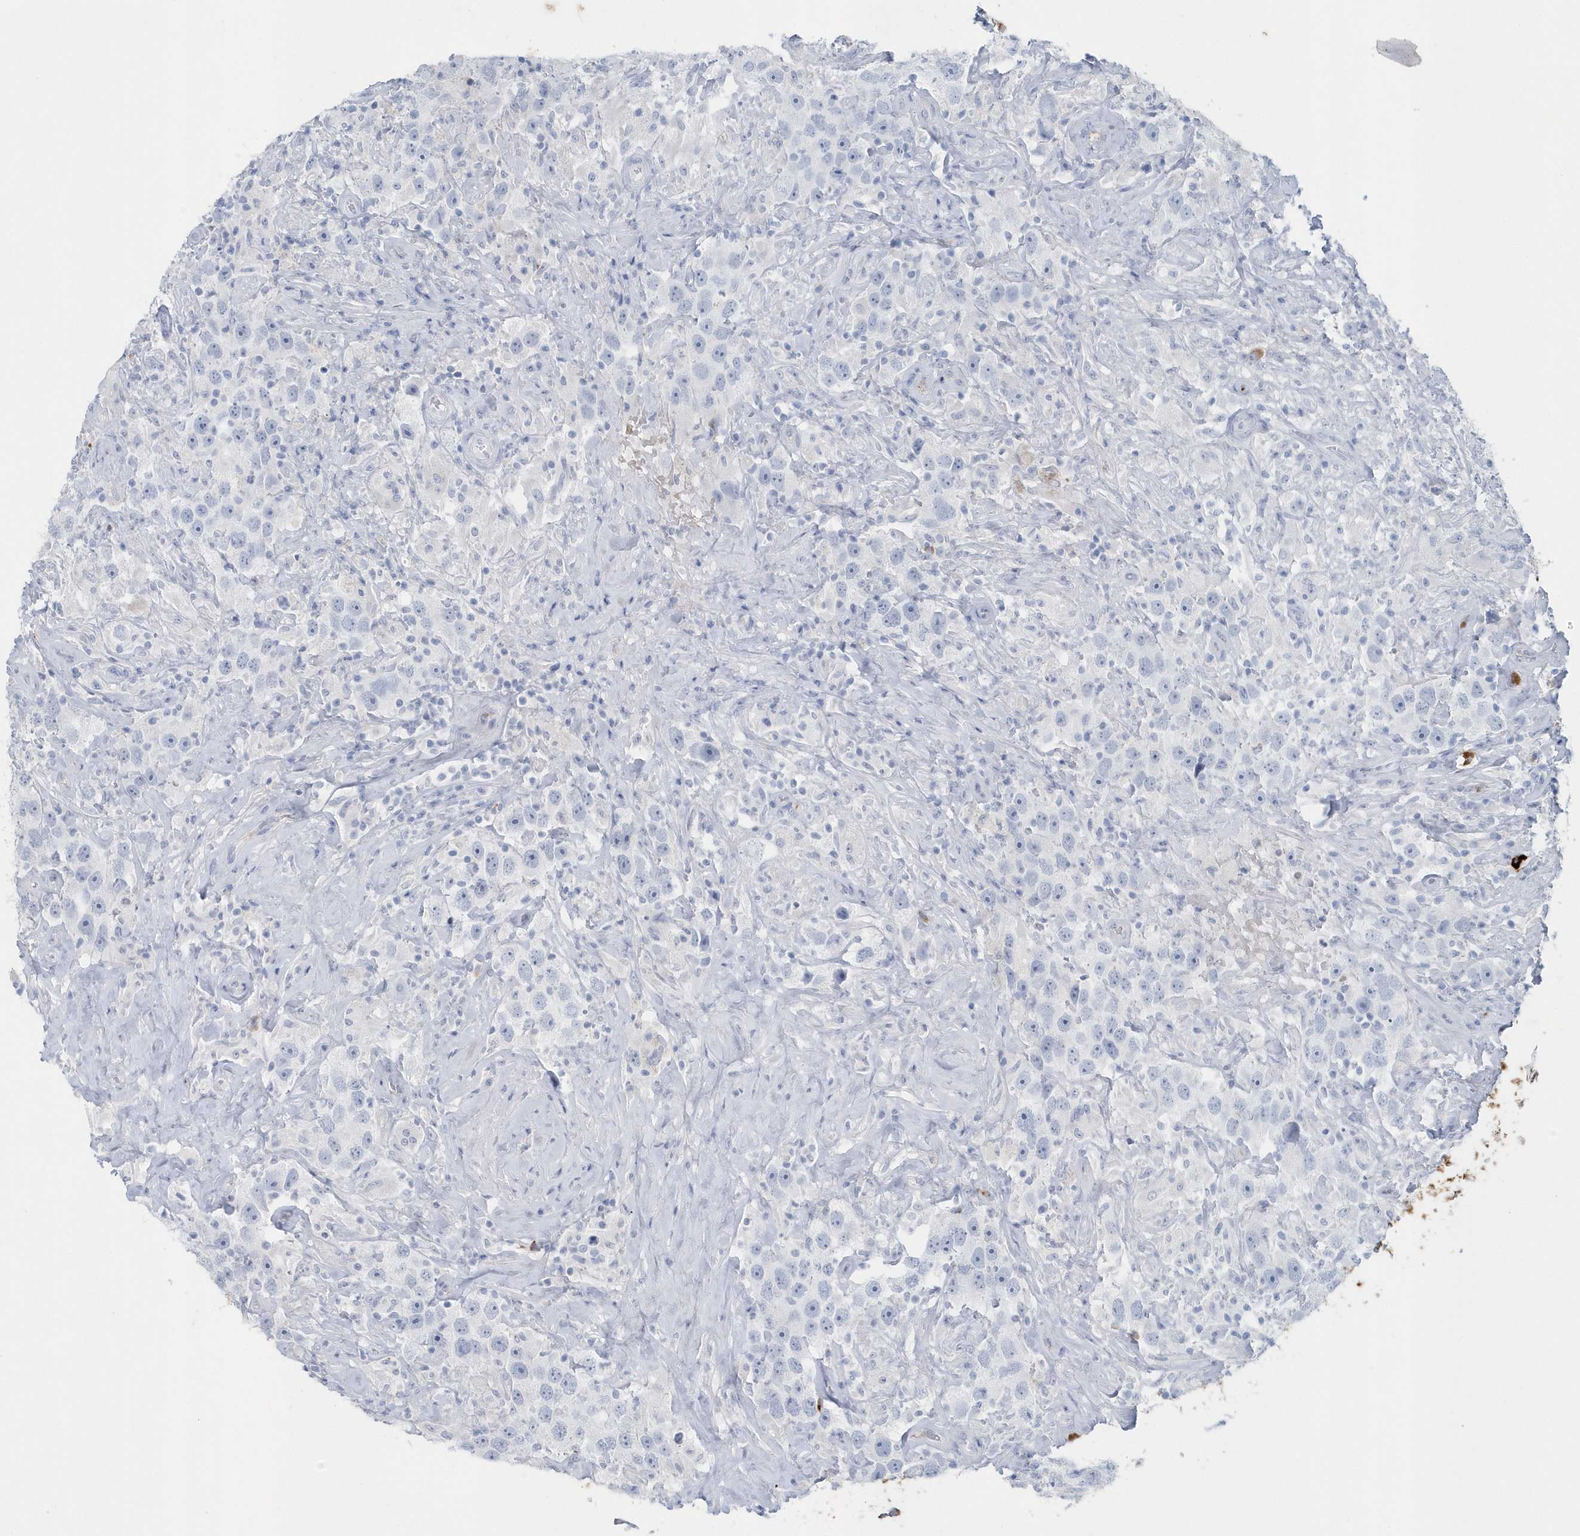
{"staining": {"intensity": "negative", "quantity": "none", "location": "none"}, "tissue": "testis cancer", "cell_type": "Tumor cells", "image_type": "cancer", "snomed": [{"axis": "morphology", "description": "Seminoma, NOS"}, {"axis": "topography", "description": "Testis"}], "caption": "An image of seminoma (testis) stained for a protein demonstrates no brown staining in tumor cells.", "gene": "JCHAIN", "patient": {"sex": "male", "age": 49}}